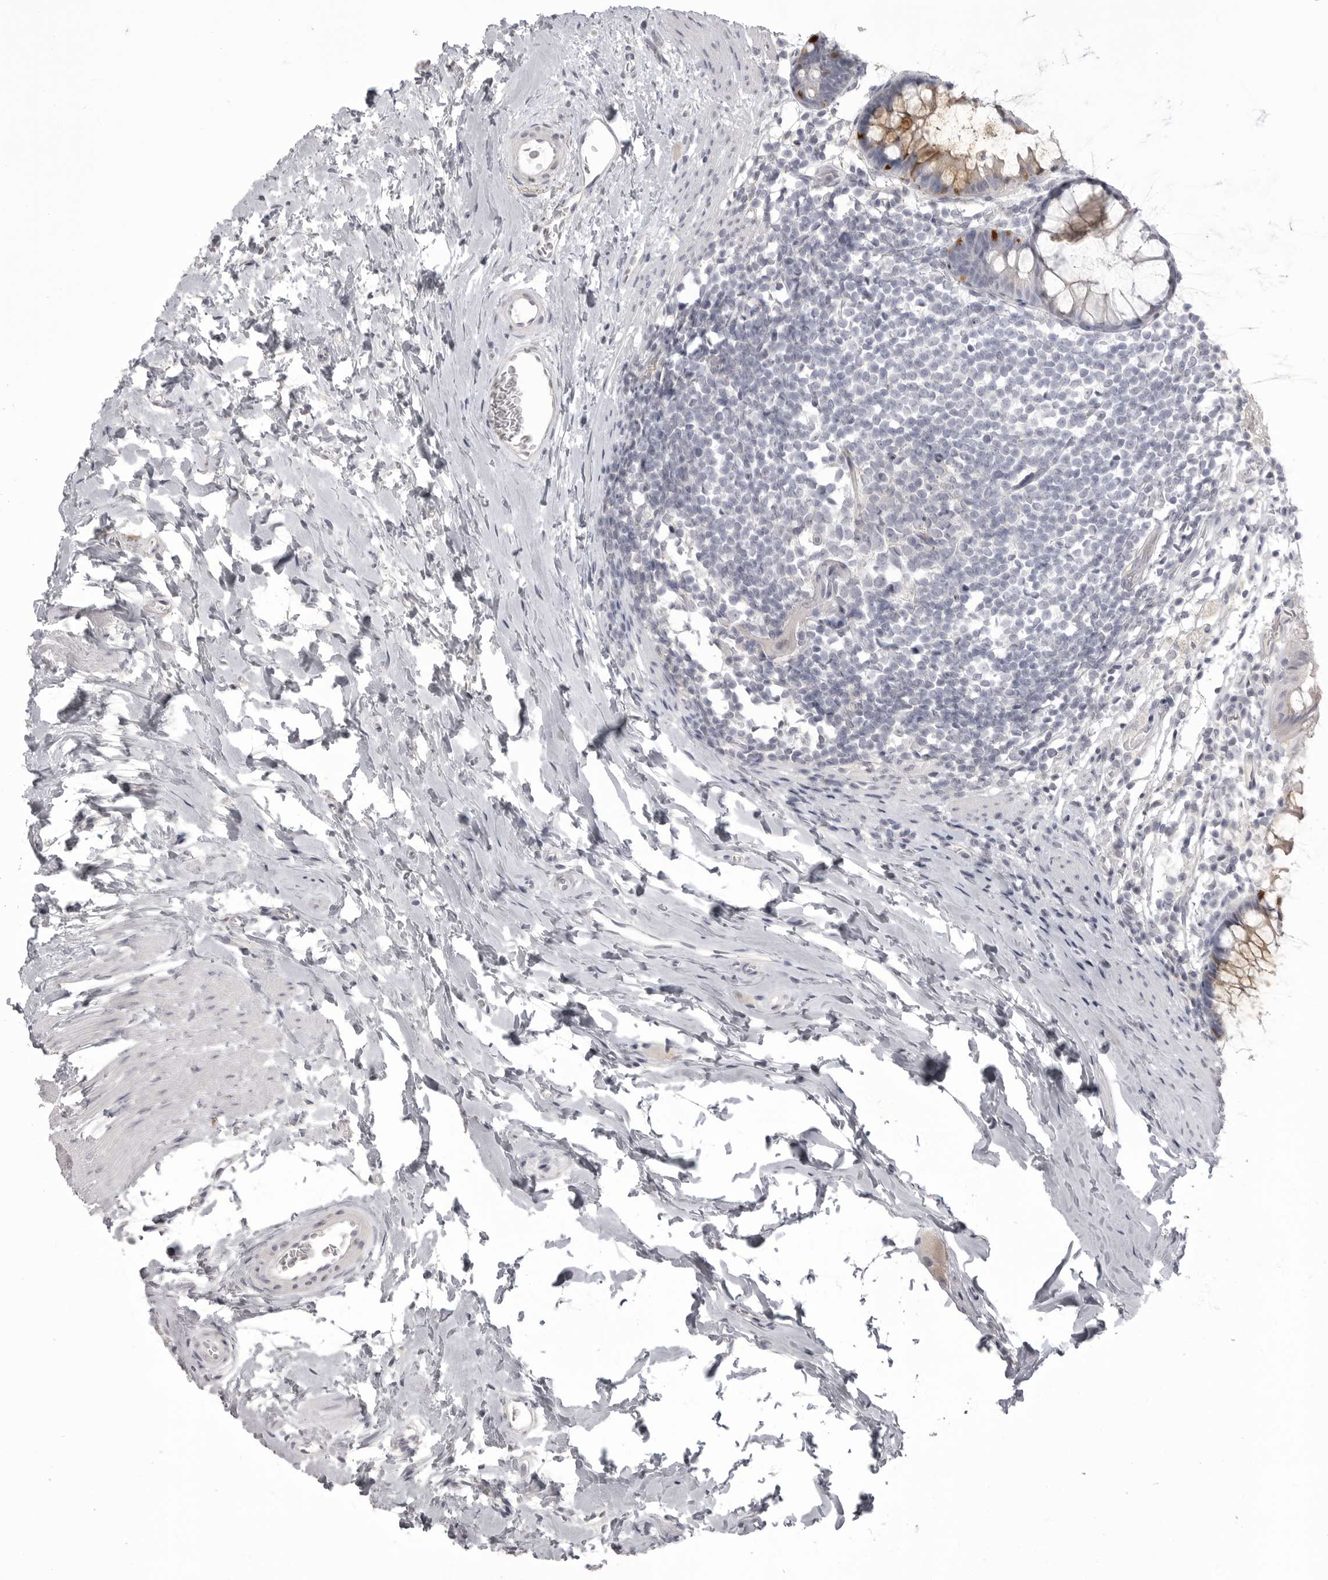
{"staining": {"intensity": "negative", "quantity": "none", "location": "none"}, "tissue": "colon", "cell_type": "Endothelial cells", "image_type": "normal", "snomed": [{"axis": "morphology", "description": "Normal tissue, NOS"}, {"axis": "topography", "description": "Colon"}], "caption": "Immunohistochemical staining of benign colon shows no significant staining in endothelial cells.", "gene": "TIMP1", "patient": {"sex": "female", "age": 62}}